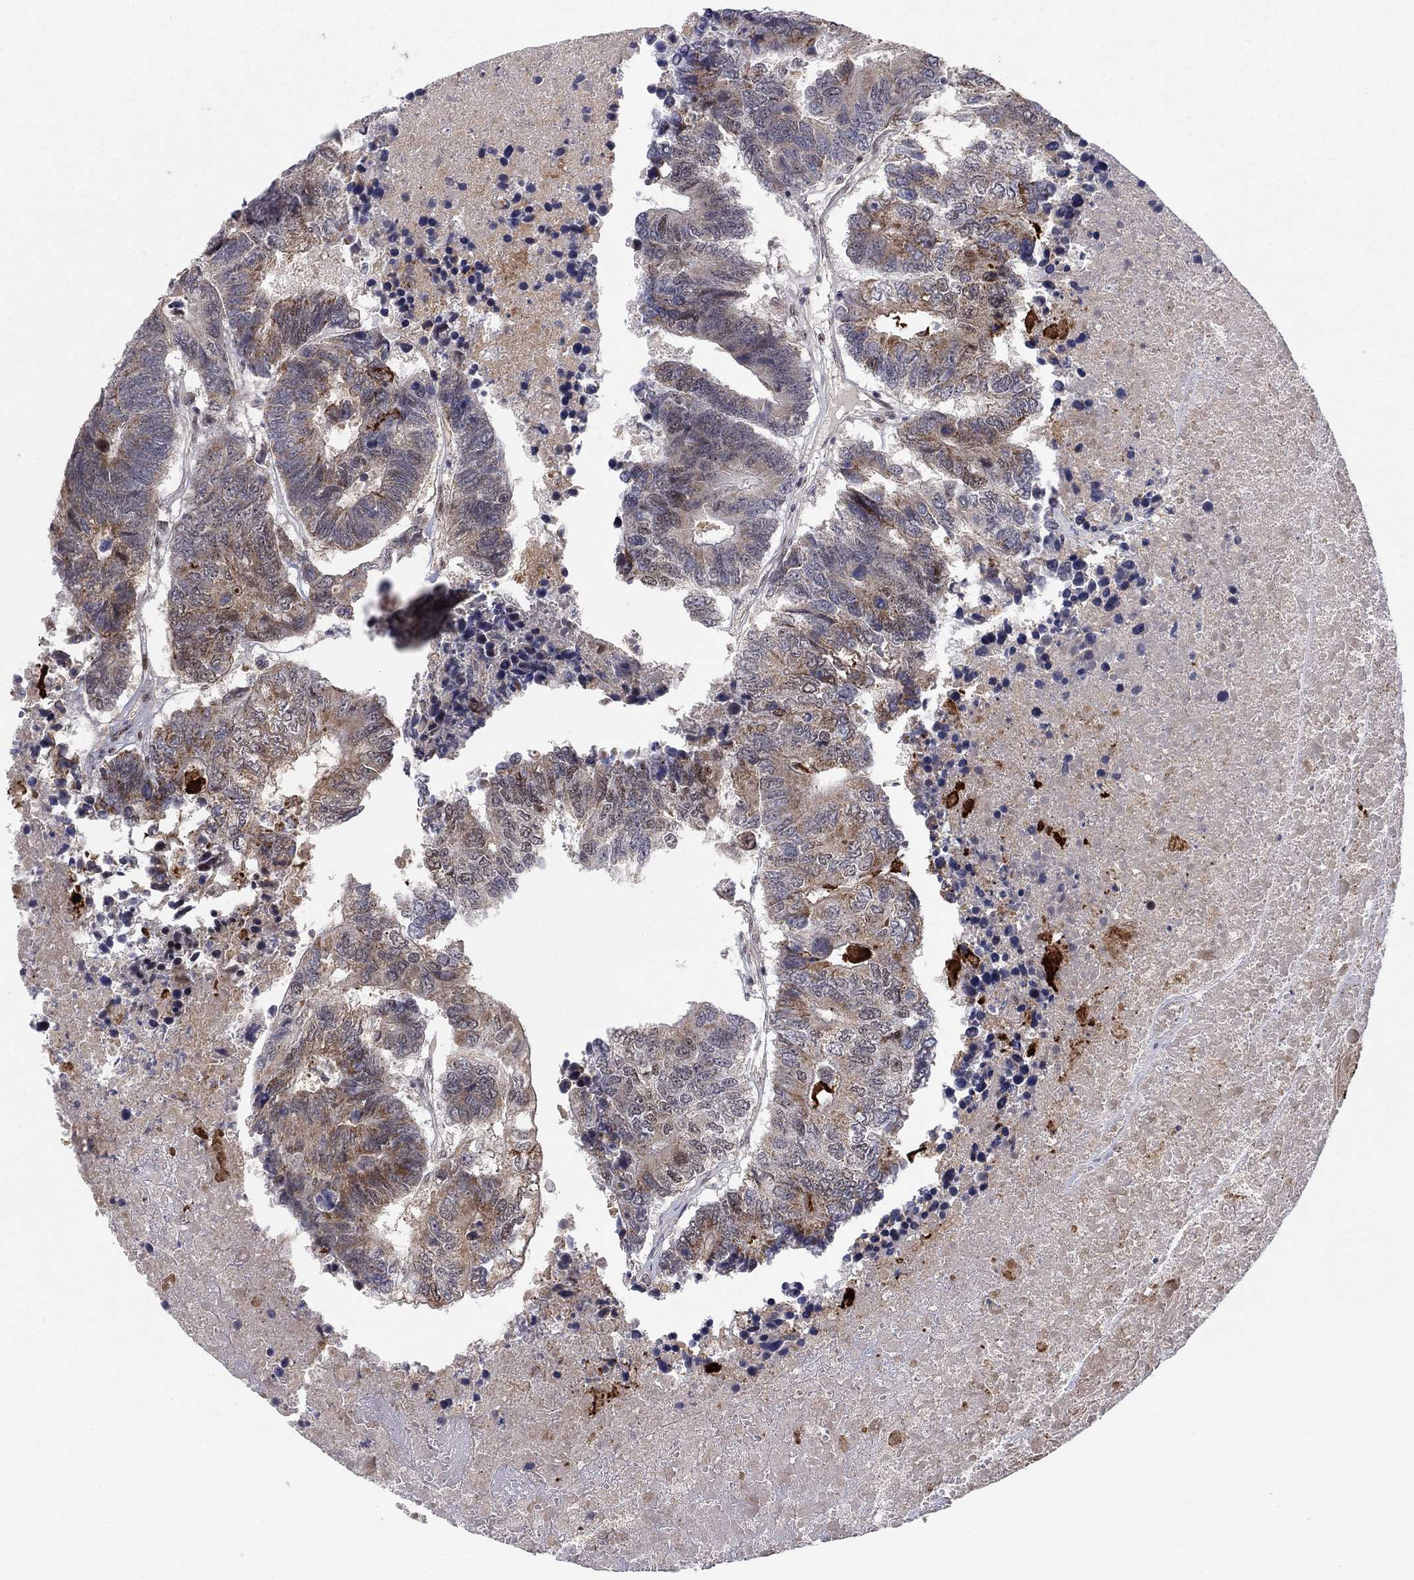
{"staining": {"intensity": "moderate", "quantity": "25%-75%", "location": "cytoplasmic/membranous"}, "tissue": "colorectal cancer", "cell_type": "Tumor cells", "image_type": "cancer", "snomed": [{"axis": "morphology", "description": "Adenocarcinoma, NOS"}, {"axis": "topography", "description": "Colon"}], "caption": "An IHC image of tumor tissue is shown. Protein staining in brown labels moderate cytoplasmic/membranous positivity in colorectal adenocarcinoma within tumor cells. The staining is performed using DAB (3,3'-diaminobenzidine) brown chromogen to label protein expression. The nuclei are counter-stained blue using hematoxylin.", "gene": "ZNF395", "patient": {"sex": "female", "age": 48}}